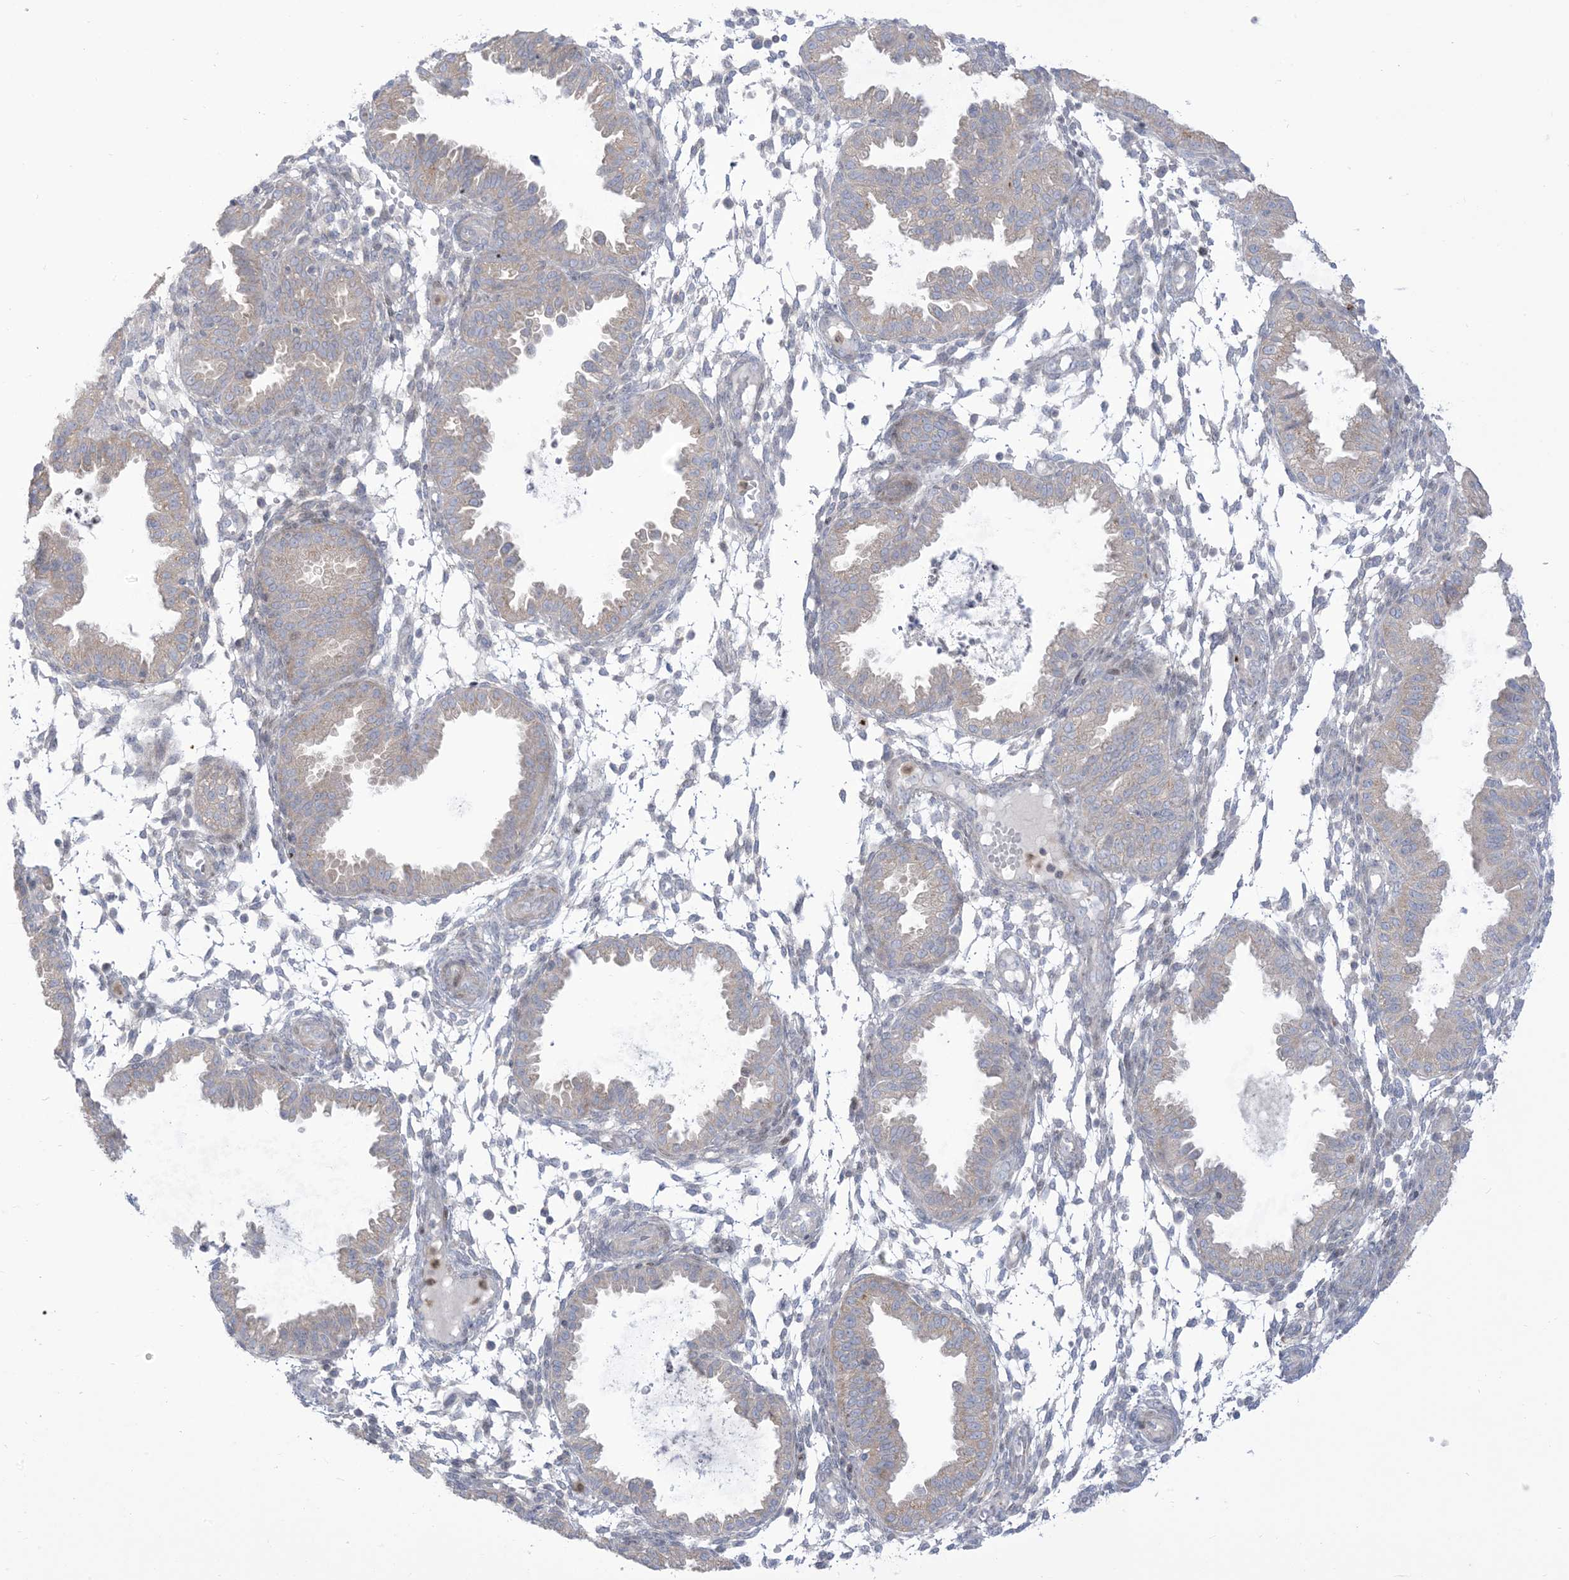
{"staining": {"intensity": "negative", "quantity": "none", "location": "none"}, "tissue": "endometrium", "cell_type": "Cells in endometrial stroma", "image_type": "normal", "snomed": [{"axis": "morphology", "description": "Normal tissue, NOS"}, {"axis": "topography", "description": "Endometrium"}], "caption": "A high-resolution micrograph shows immunohistochemistry staining of normal endometrium, which exhibits no significant staining in cells in endometrial stroma.", "gene": "AFTPH", "patient": {"sex": "female", "age": 33}}